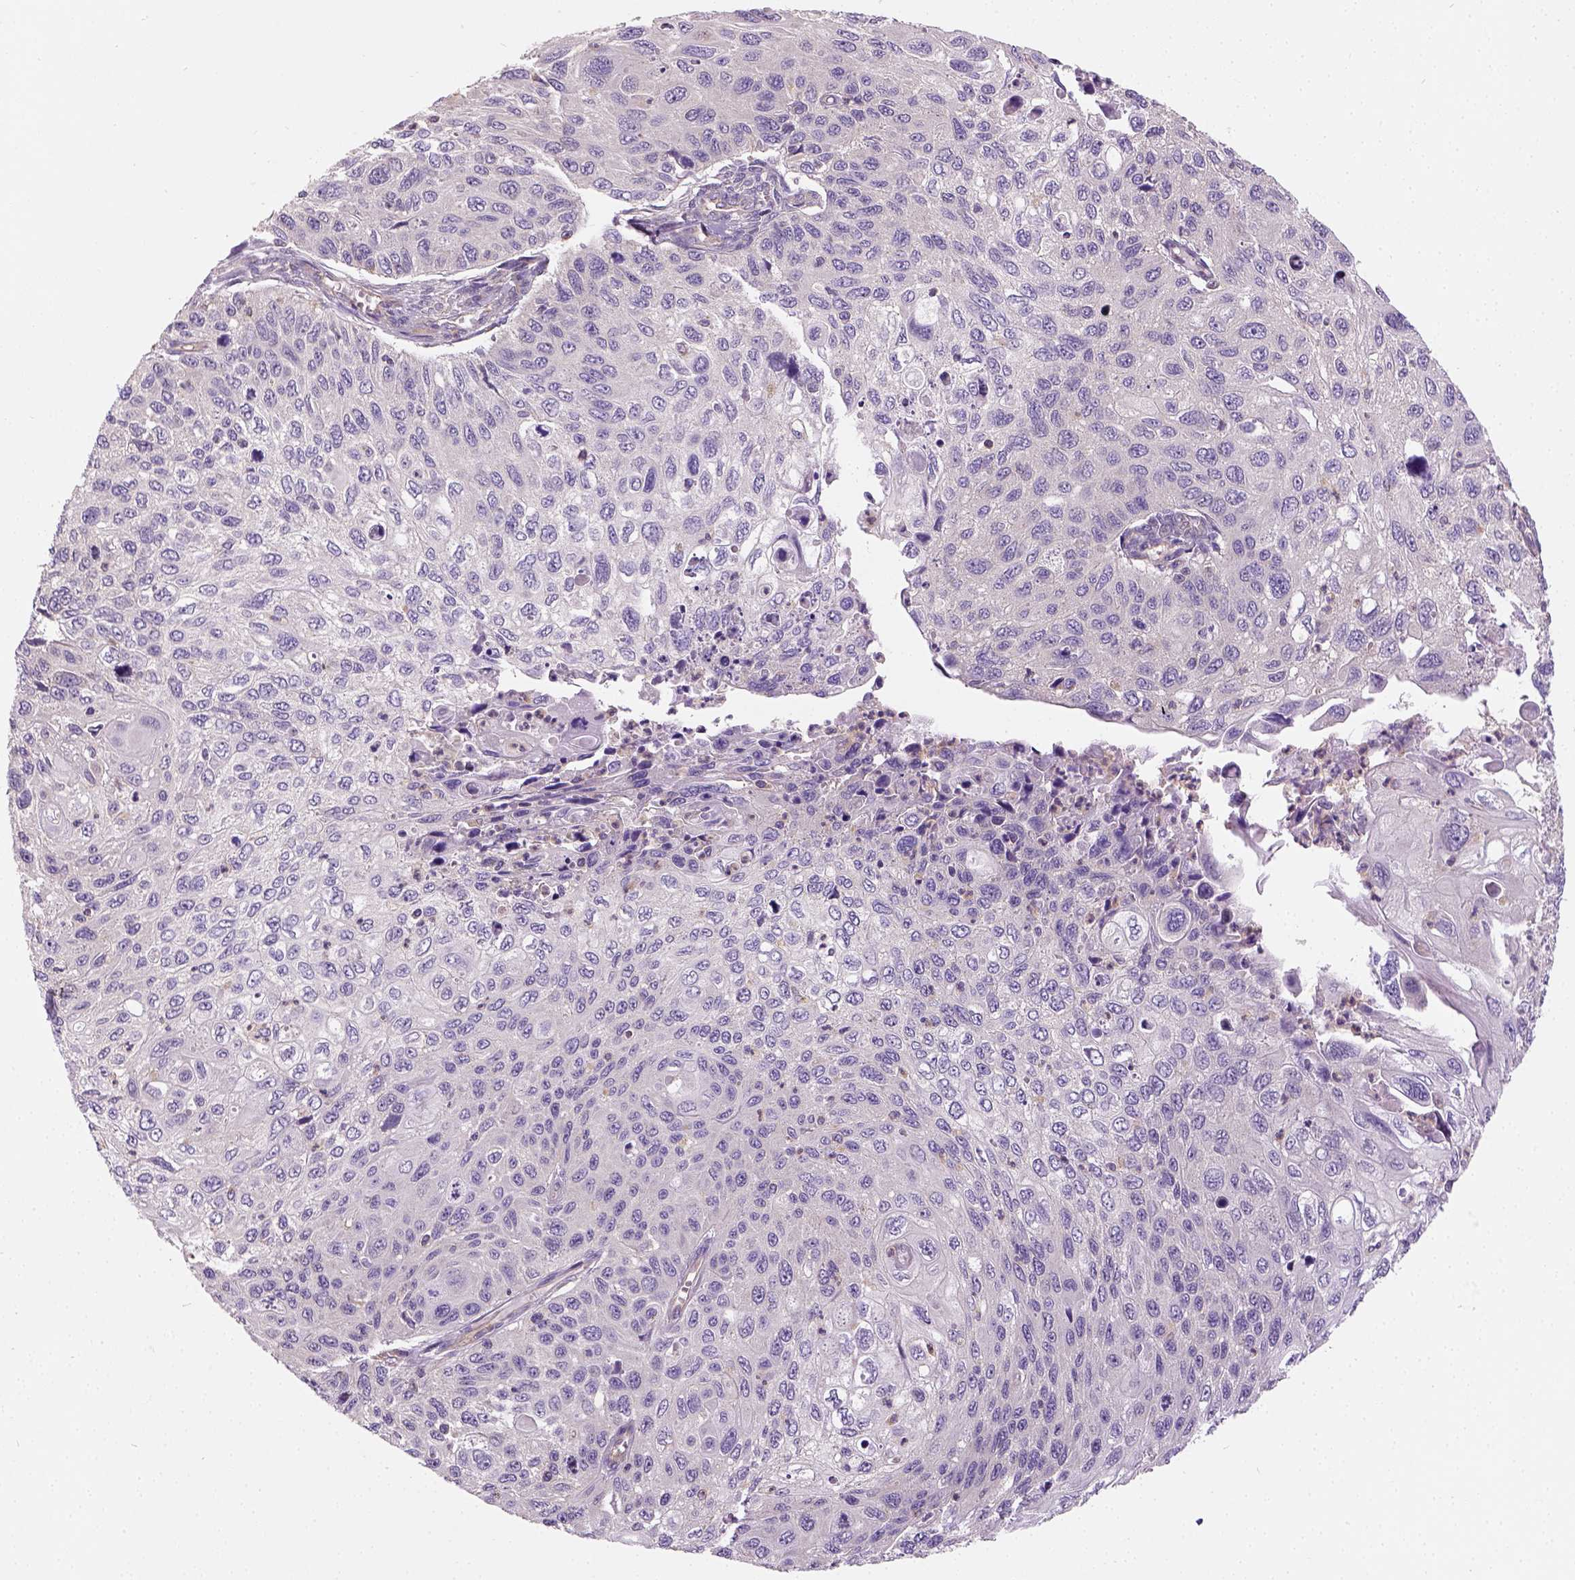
{"staining": {"intensity": "negative", "quantity": "none", "location": "none"}, "tissue": "cervical cancer", "cell_type": "Tumor cells", "image_type": "cancer", "snomed": [{"axis": "morphology", "description": "Squamous cell carcinoma, NOS"}, {"axis": "topography", "description": "Cervix"}], "caption": "Immunohistochemical staining of human cervical cancer demonstrates no significant staining in tumor cells. The staining is performed using DAB brown chromogen with nuclei counter-stained in using hematoxylin.", "gene": "CRACR2A", "patient": {"sex": "female", "age": 70}}